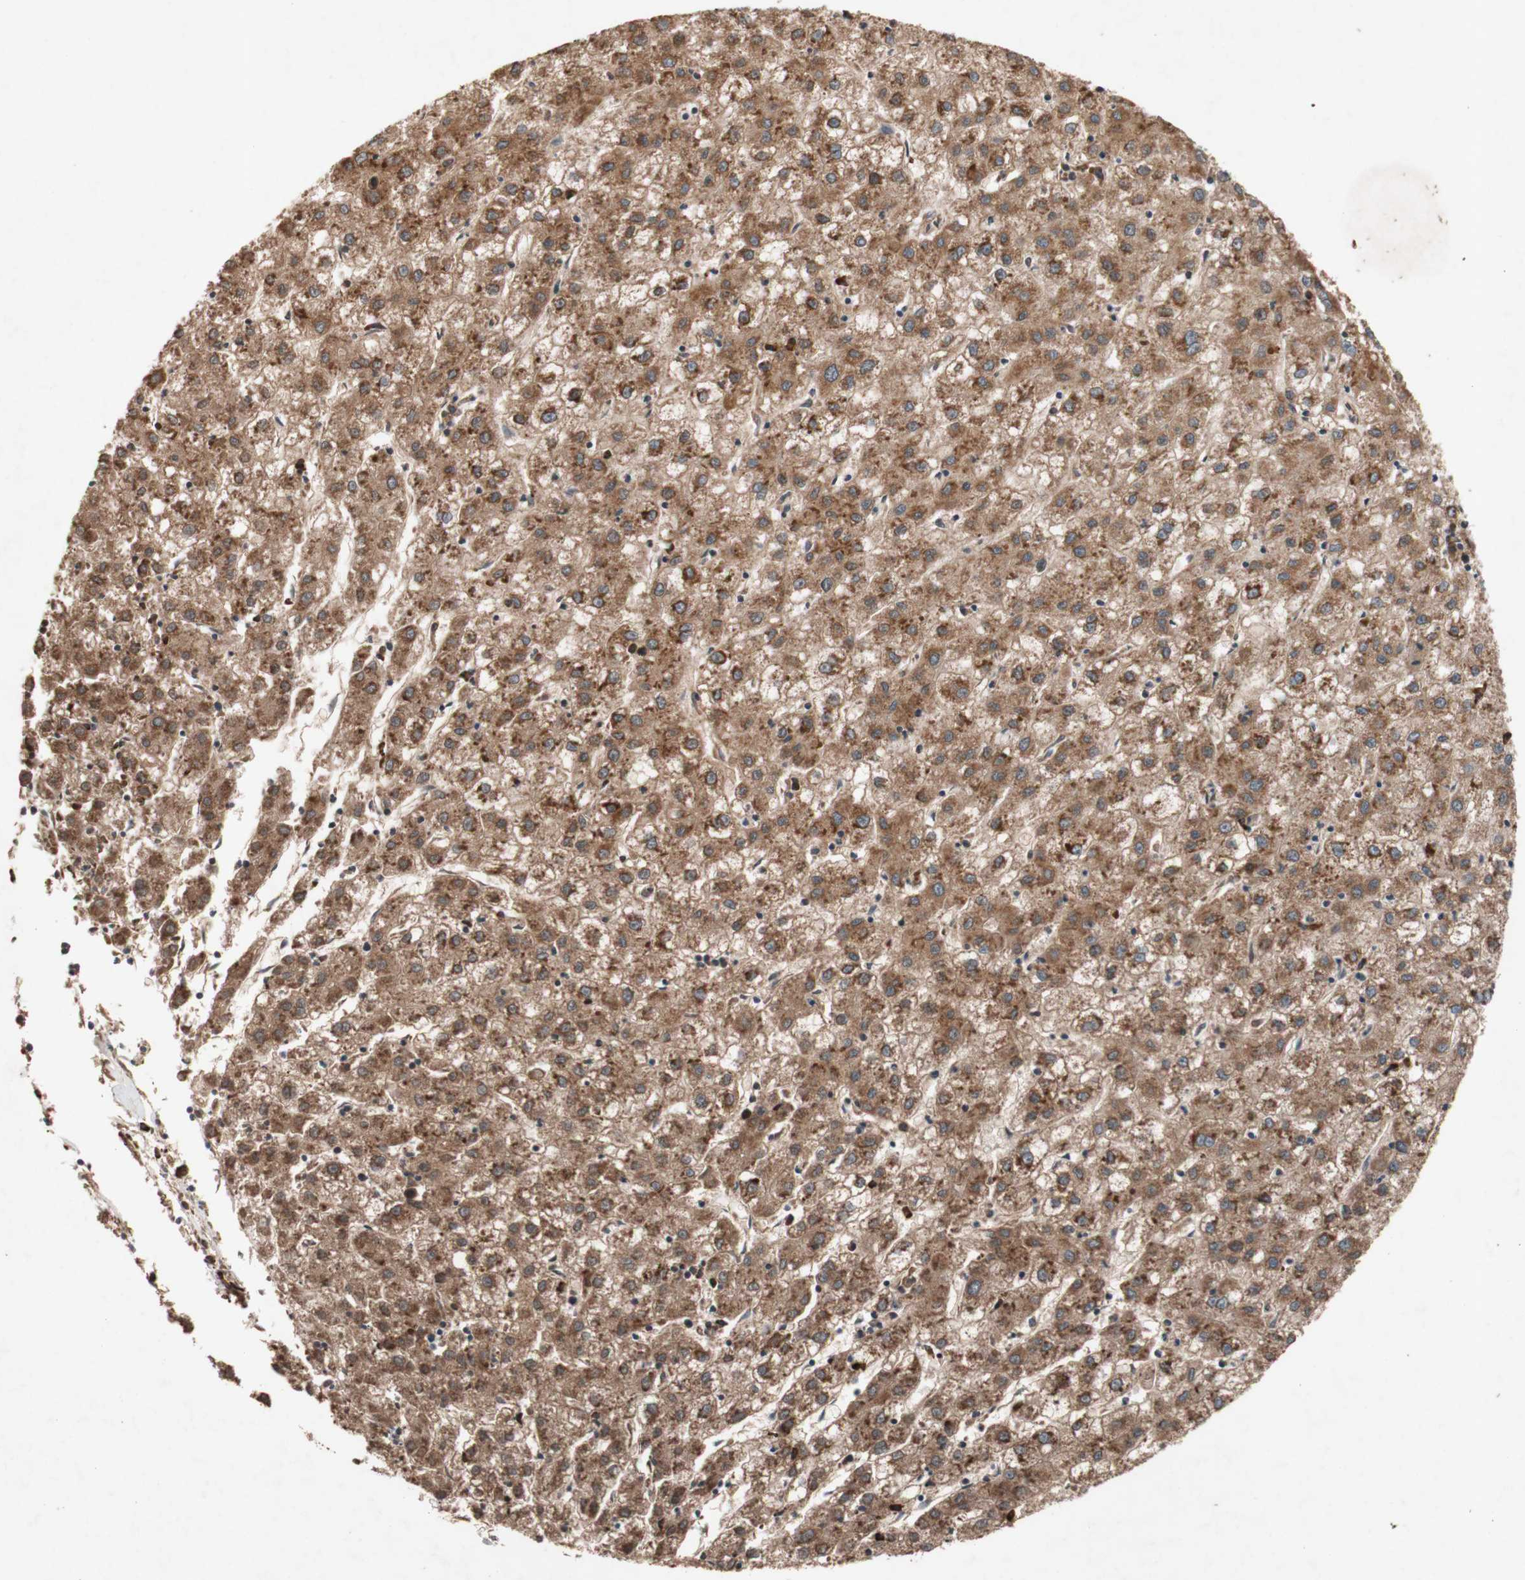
{"staining": {"intensity": "moderate", "quantity": ">75%", "location": "cytoplasmic/membranous"}, "tissue": "liver cancer", "cell_type": "Tumor cells", "image_type": "cancer", "snomed": [{"axis": "morphology", "description": "Carcinoma, Hepatocellular, NOS"}, {"axis": "topography", "description": "Liver"}], "caption": "Liver cancer (hepatocellular carcinoma) stained with a brown dye demonstrates moderate cytoplasmic/membranous positive expression in about >75% of tumor cells.", "gene": "DDOST", "patient": {"sex": "male", "age": 72}}